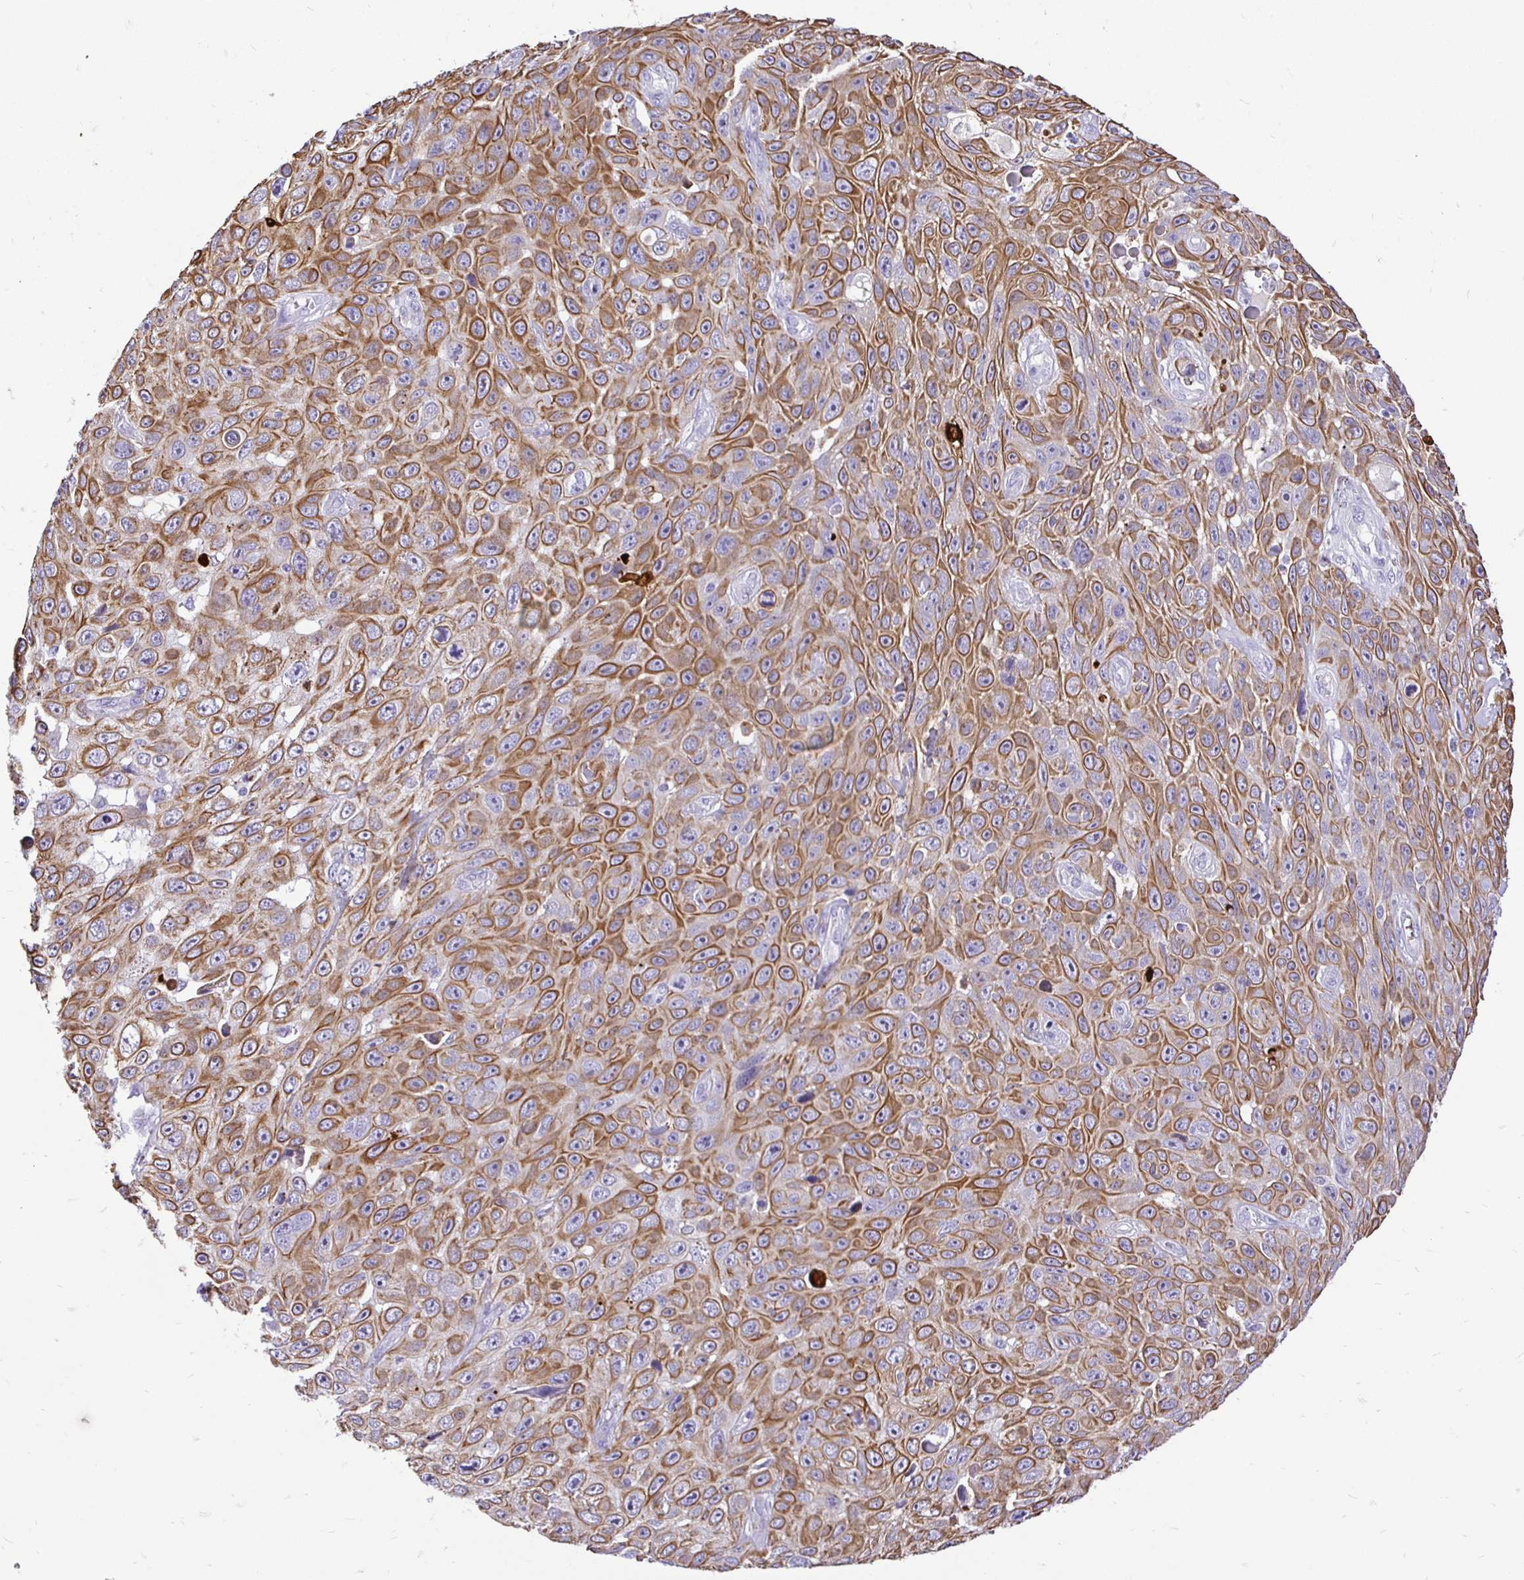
{"staining": {"intensity": "strong", "quantity": ">75%", "location": "cytoplasmic/membranous"}, "tissue": "skin cancer", "cell_type": "Tumor cells", "image_type": "cancer", "snomed": [{"axis": "morphology", "description": "Squamous cell carcinoma, NOS"}, {"axis": "topography", "description": "Skin"}], "caption": "High-magnification brightfield microscopy of squamous cell carcinoma (skin) stained with DAB (3,3'-diaminobenzidine) (brown) and counterstained with hematoxylin (blue). tumor cells exhibit strong cytoplasmic/membranous staining is present in approximately>75% of cells.", "gene": "TAF1D", "patient": {"sex": "male", "age": 82}}